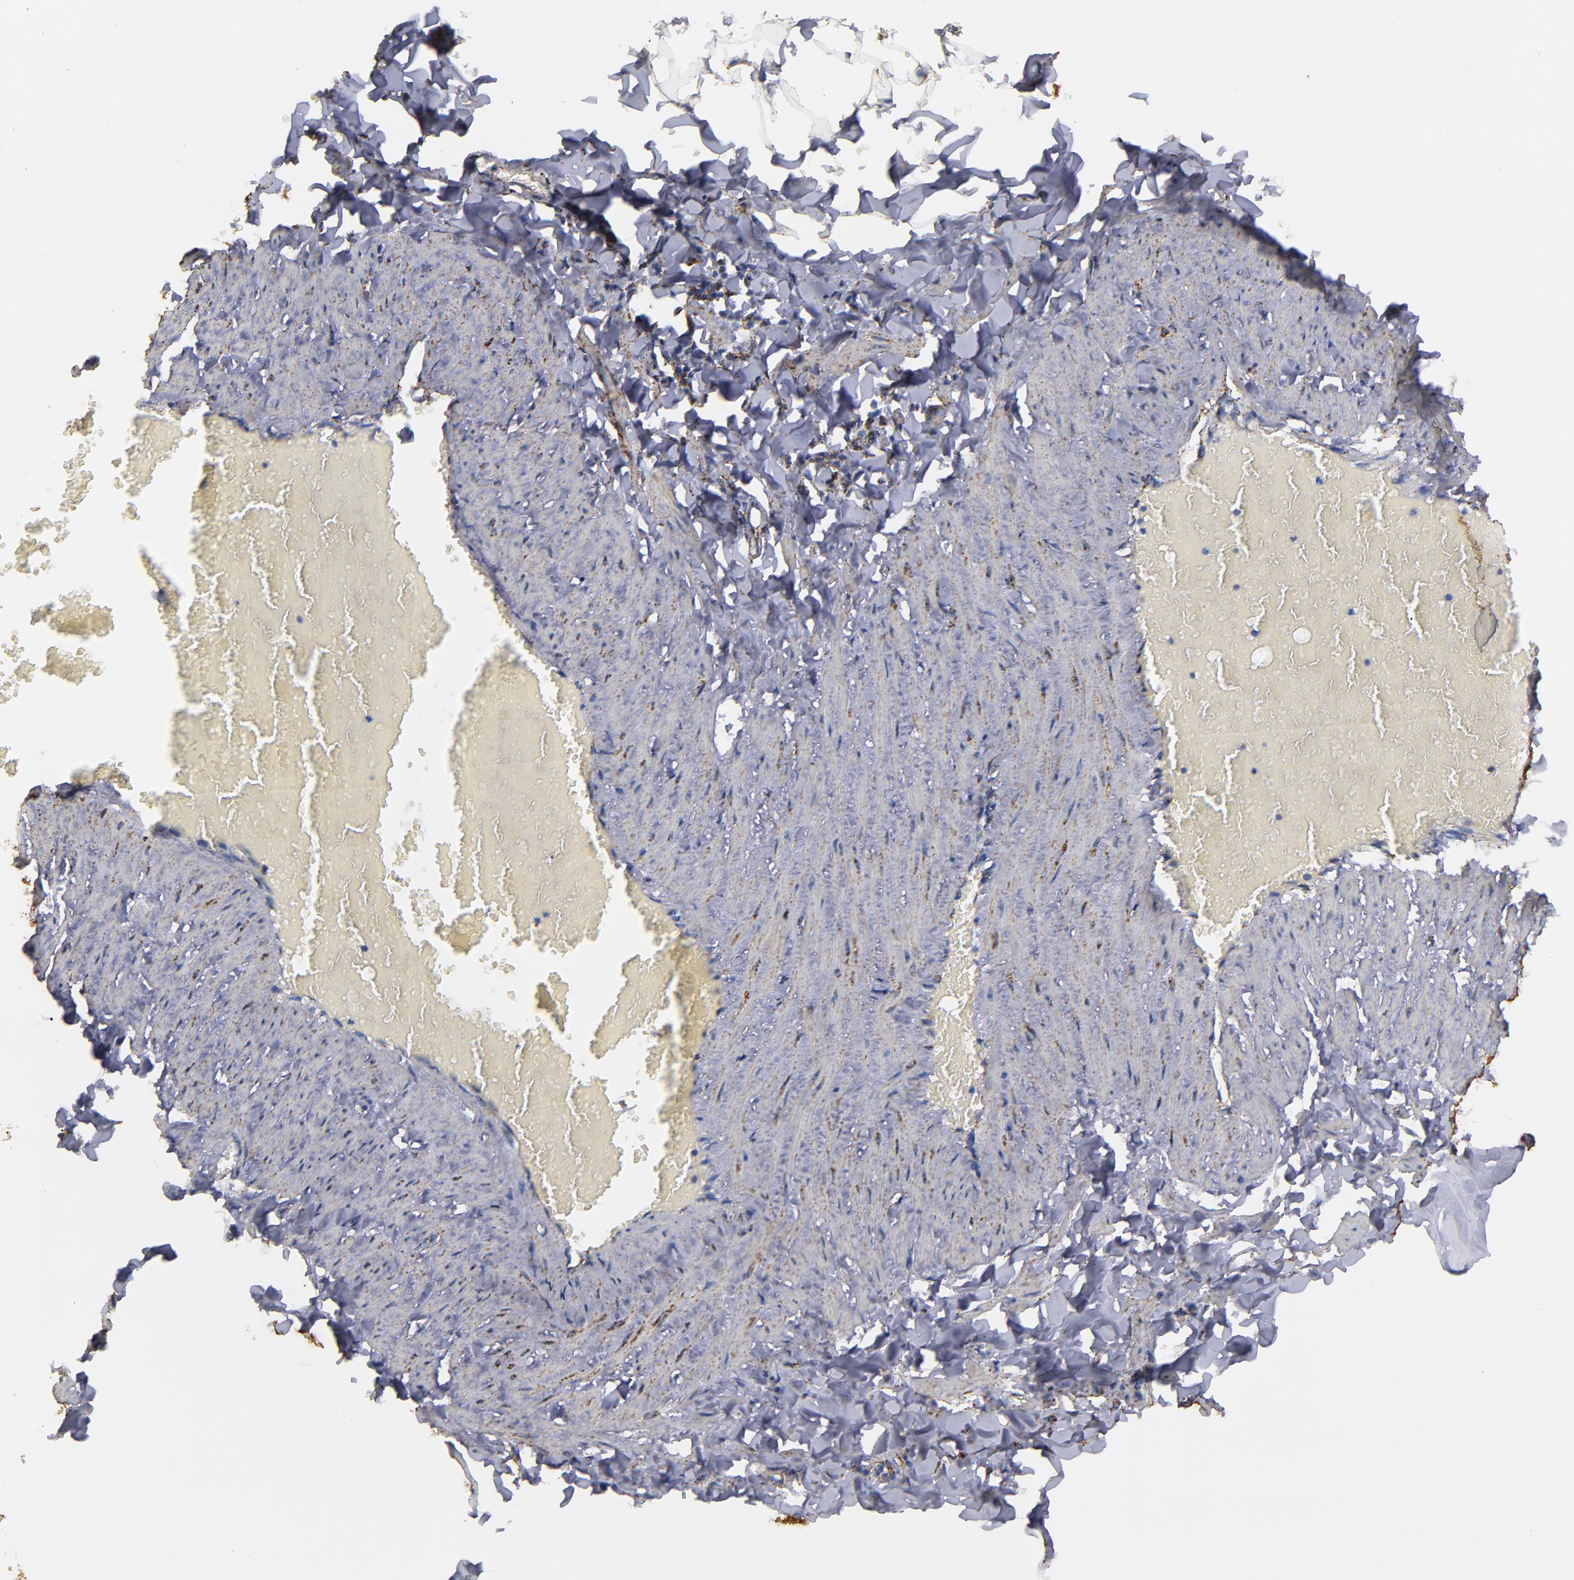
{"staining": {"intensity": "moderate", "quantity": ">75%", "location": "cytoplasmic/membranous"}, "tissue": "adipose tissue", "cell_type": "Adipocytes", "image_type": "normal", "snomed": [{"axis": "morphology", "description": "Normal tissue, NOS"}, {"axis": "topography", "description": "Vascular tissue"}], "caption": "Approximately >75% of adipocytes in normal human adipose tissue demonstrate moderate cytoplasmic/membranous protein expression as visualized by brown immunohistochemical staining.", "gene": "SOD2", "patient": {"sex": "male", "age": 41}}